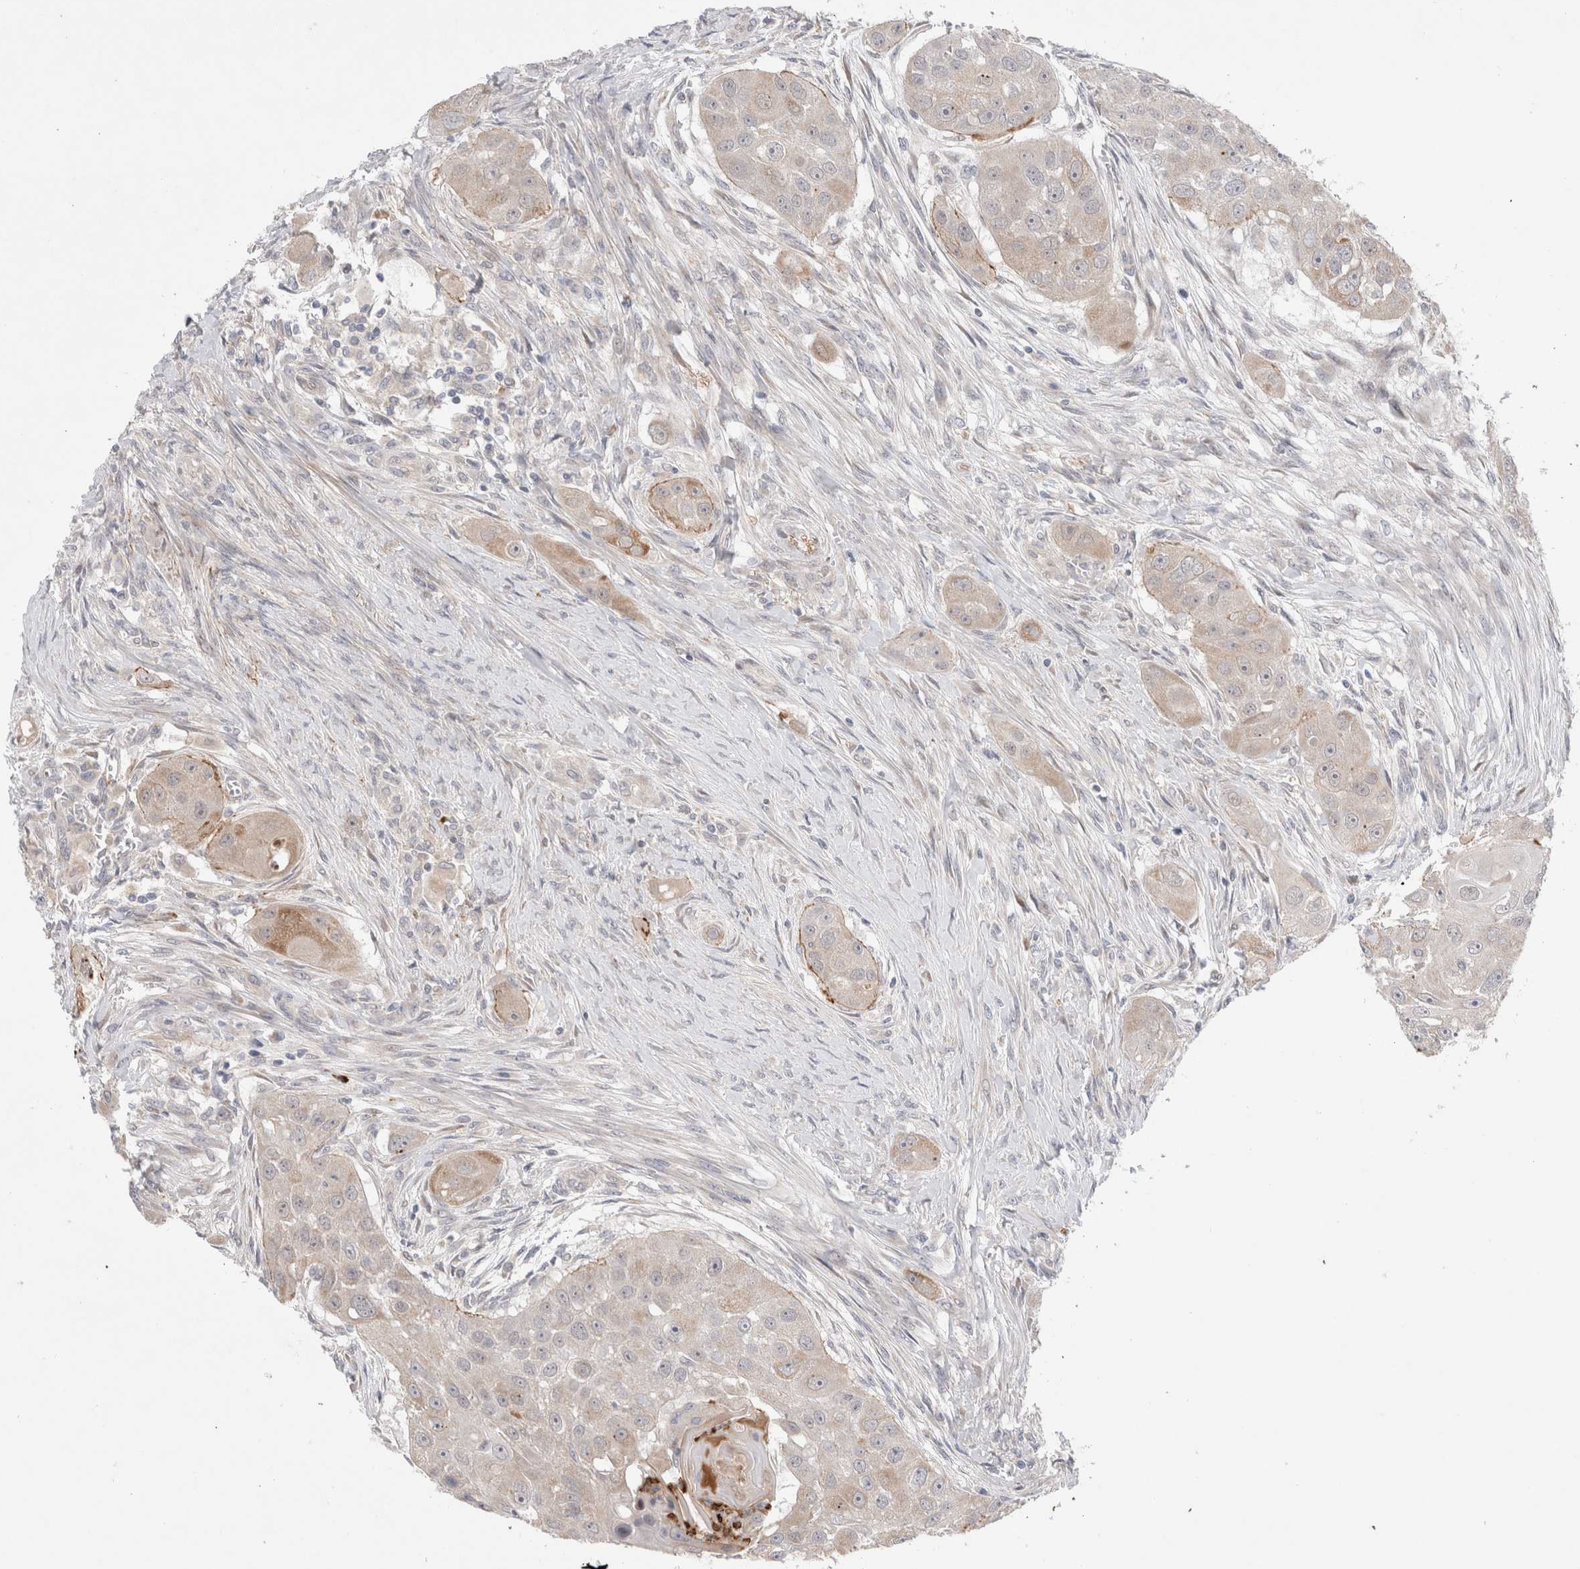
{"staining": {"intensity": "weak", "quantity": "<25%", "location": "cytoplasmic/membranous"}, "tissue": "head and neck cancer", "cell_type": "Tumor cells", "image_type": "cancer", "snomed": [{"axis": "morphology", "description": "Normal tissue, NOS"}, {"axis": "morphology", "description": "Squamous cell carcinoma, NOS"}, {"axis": "topography", "description": "Skeletal muscle"}, {"axis": "topography", "description": "Head-Neck"}], "caption": "The immunohistochemistry (IHC) image has no significant positivity in tumor cells of head and neck cancer (squamous cell carcinoma) tissue.", "gene": "GSDMB", "patient": {"sex": "male", "age": 51}}